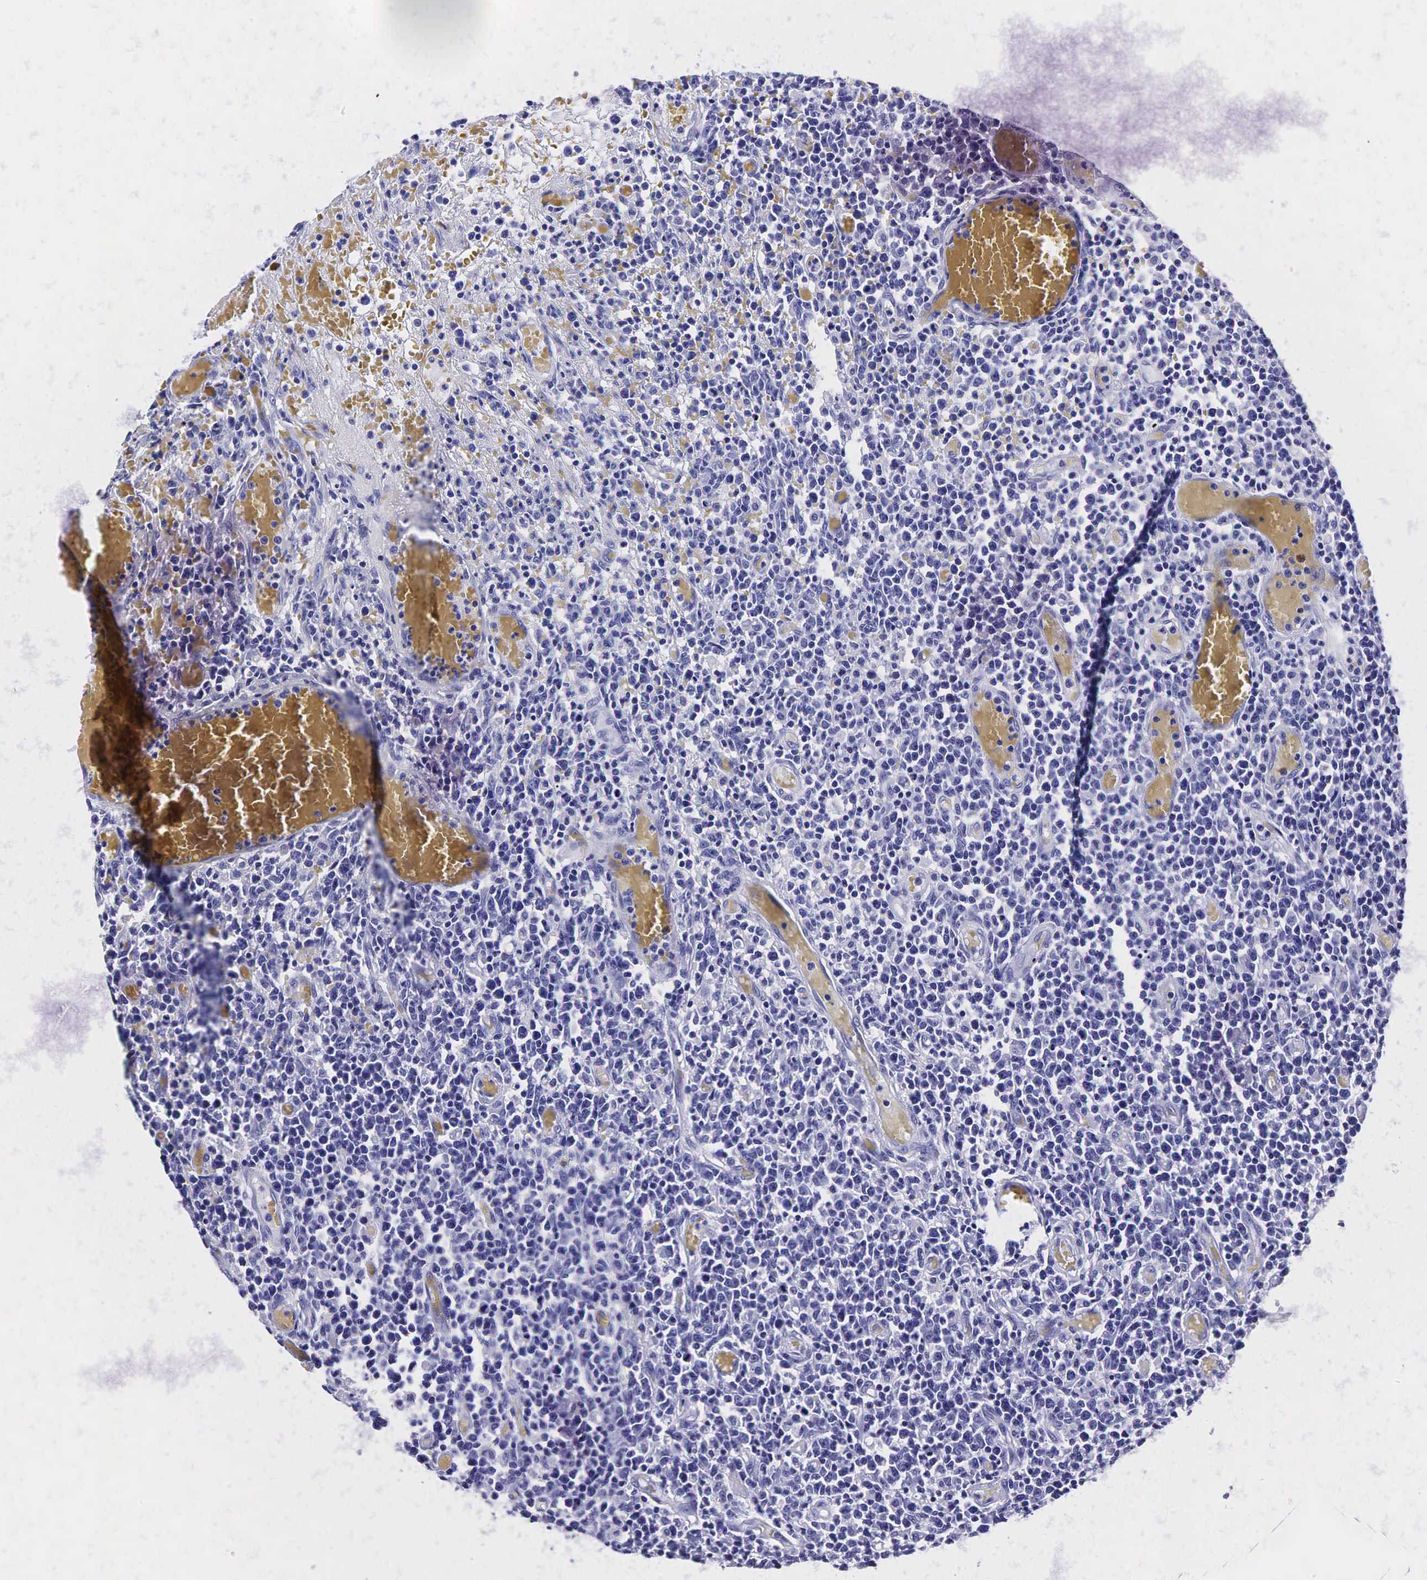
{"staining": {"intensity": "negative", "quantity": "none", "location": "none"}, "tissue": "lymphoma", "cell_type": "Tumor cells", "image_type": "cancer", "snomed": [{"axis": "morphology", "description": "Malignant lymphoma, non-Hodgkin's type, High grade"}, {"axis": "topography", "description": "Colon"}], "caption": "Tumor cells are negative for protein expression in human malignant lymphoma, non-Hodgkin's type (high-grade).", "gene": "KLK3", "patient": {"sex": "male", "age": 82}}